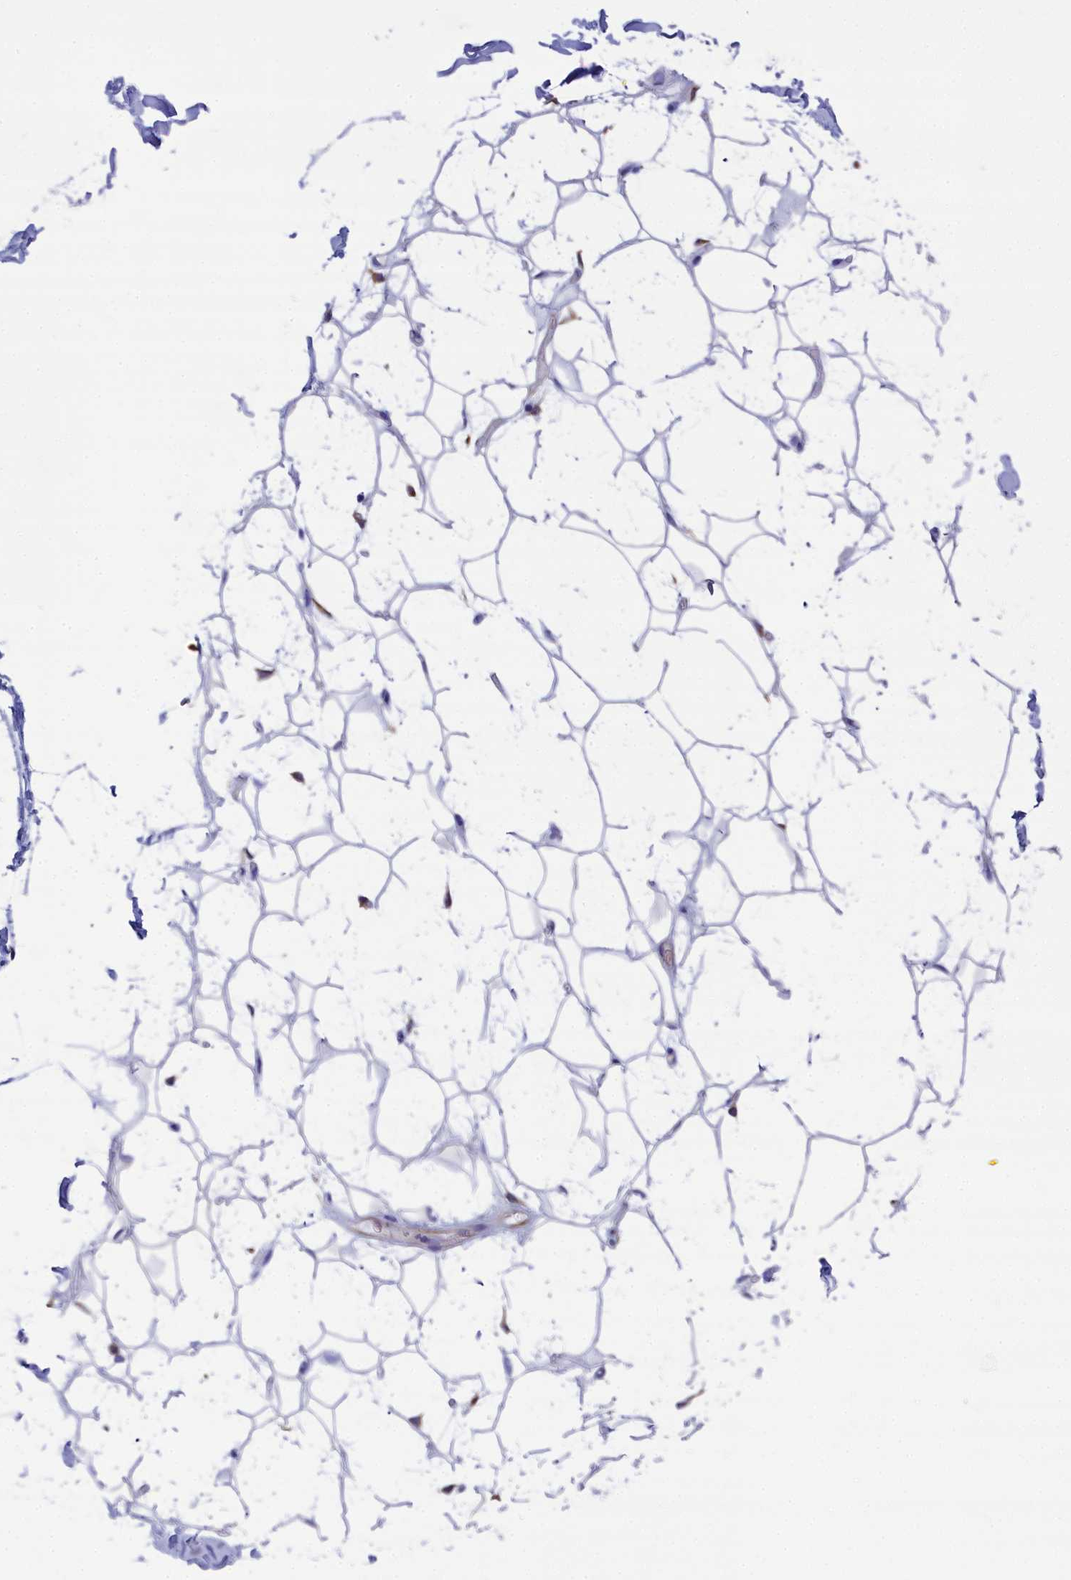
{"staining": {"intensity": "negative", "quantity": "none", "location": "none"}, "tissue": "adipose tissue", "cell_type": "Adipocytes", "image_type": "normal", "snomed": [{"axis": "morphology", "description": "Normal tissue, NOS"}, {"axis": "topography", "description": "Breast"}], "caption": "The image exhibits no staining of adipocytes in normal adipose tissue. Nuclei are stained in blue.", "gene": "TACSTD2", "patient": {"sex": "female", "age": 26}}